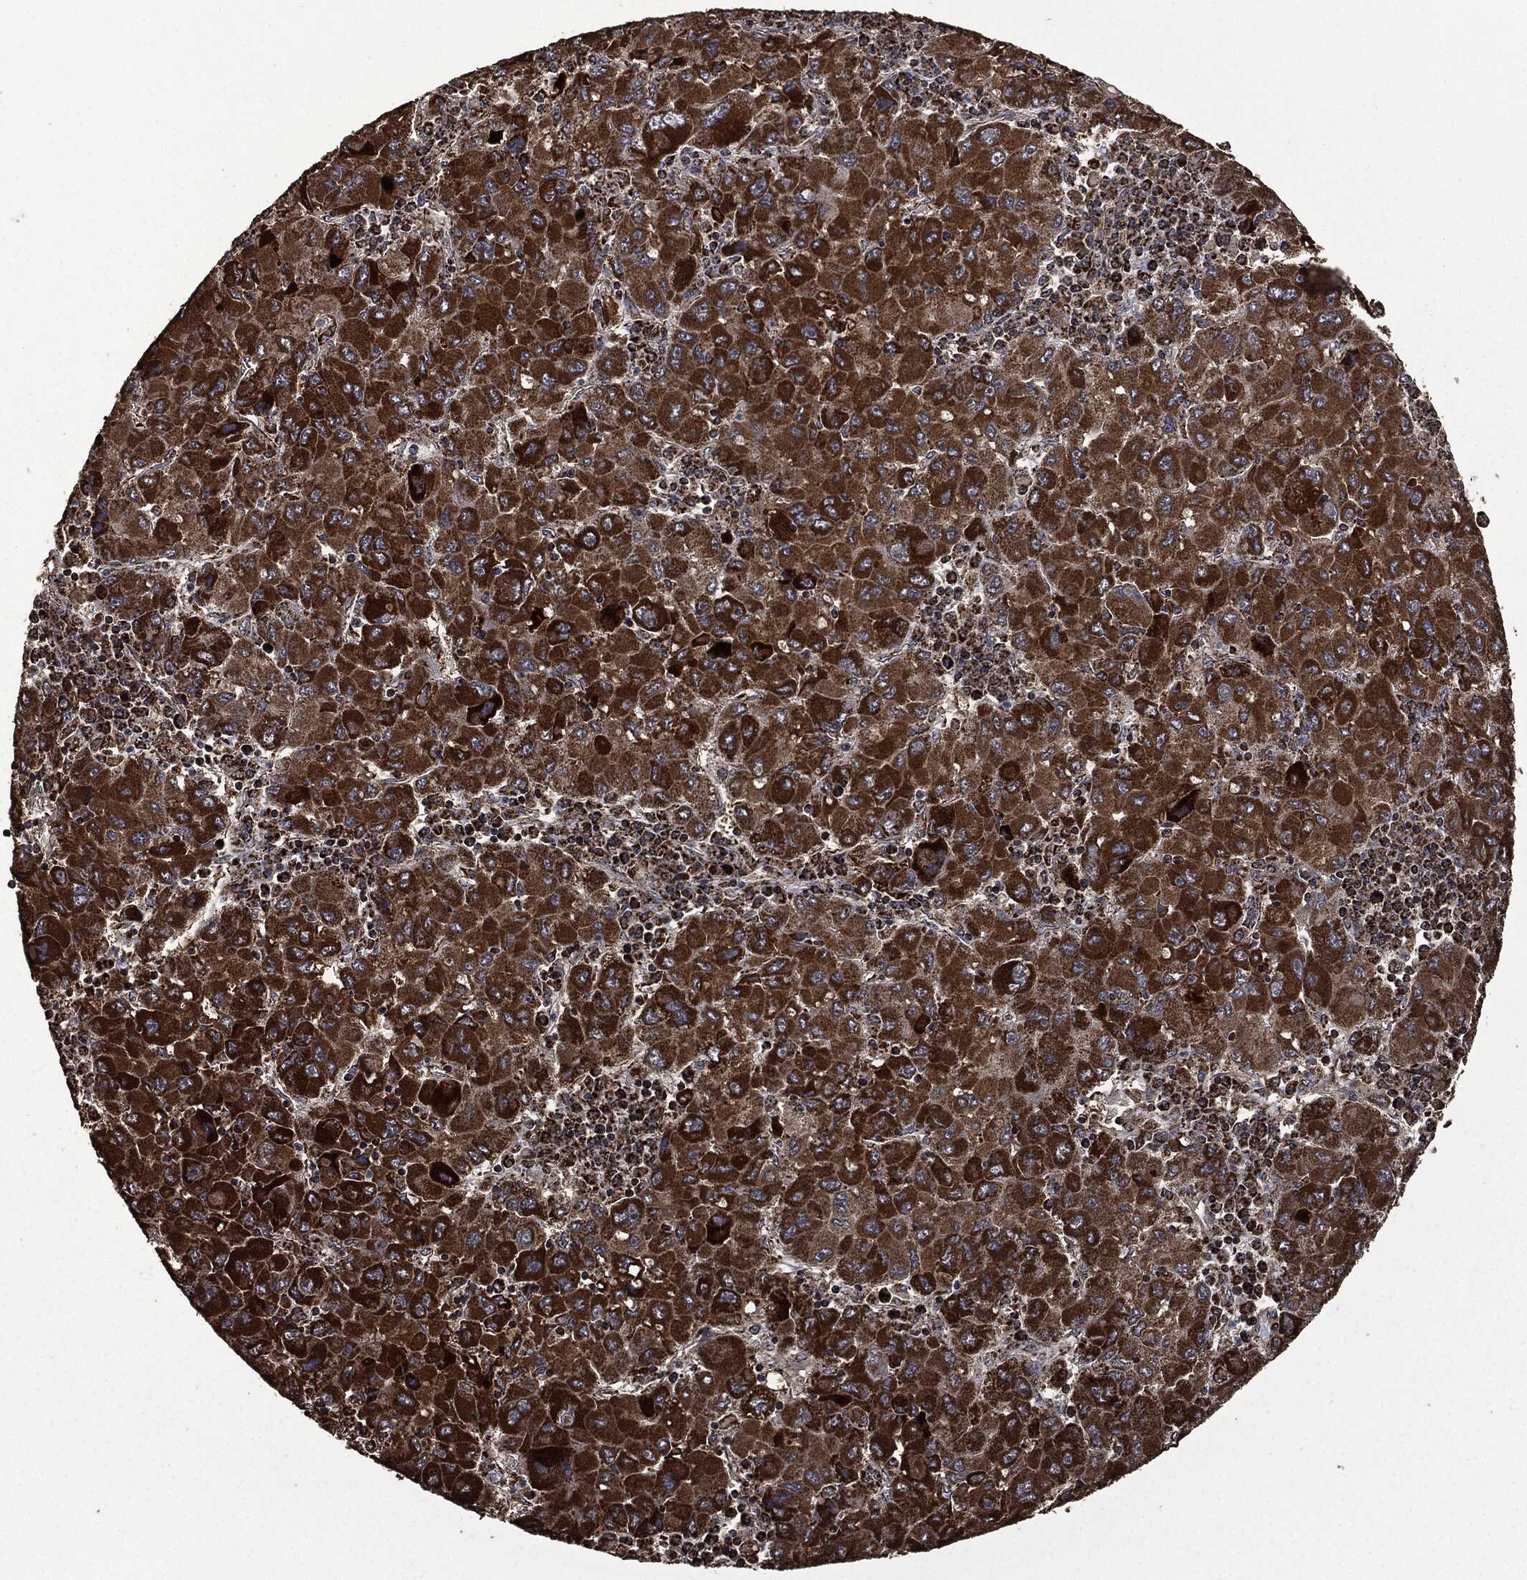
{"staining": {"intensity": "strong", "quantity": ">75%", "location": "cytoplasmic/membranous"}, "tissue": "liver cancer", "cell_type": "Tumor cells", "image_type": "cancer", "snomed": [{"axis": "morphology", "description": "Carcinoma, Hepatocellular, NOS"}, {"axis": "topography", "description": "Liver"}], "caption": "About >75% of tumor cells in human hepatocellular carcinoma (liver) exhibit strong cytoplasmic/membranous protein positivity as visualized by brown immunohistochemical staining.", "gene": "LIG3", "patient": {"sex": "male", "age": 75}}